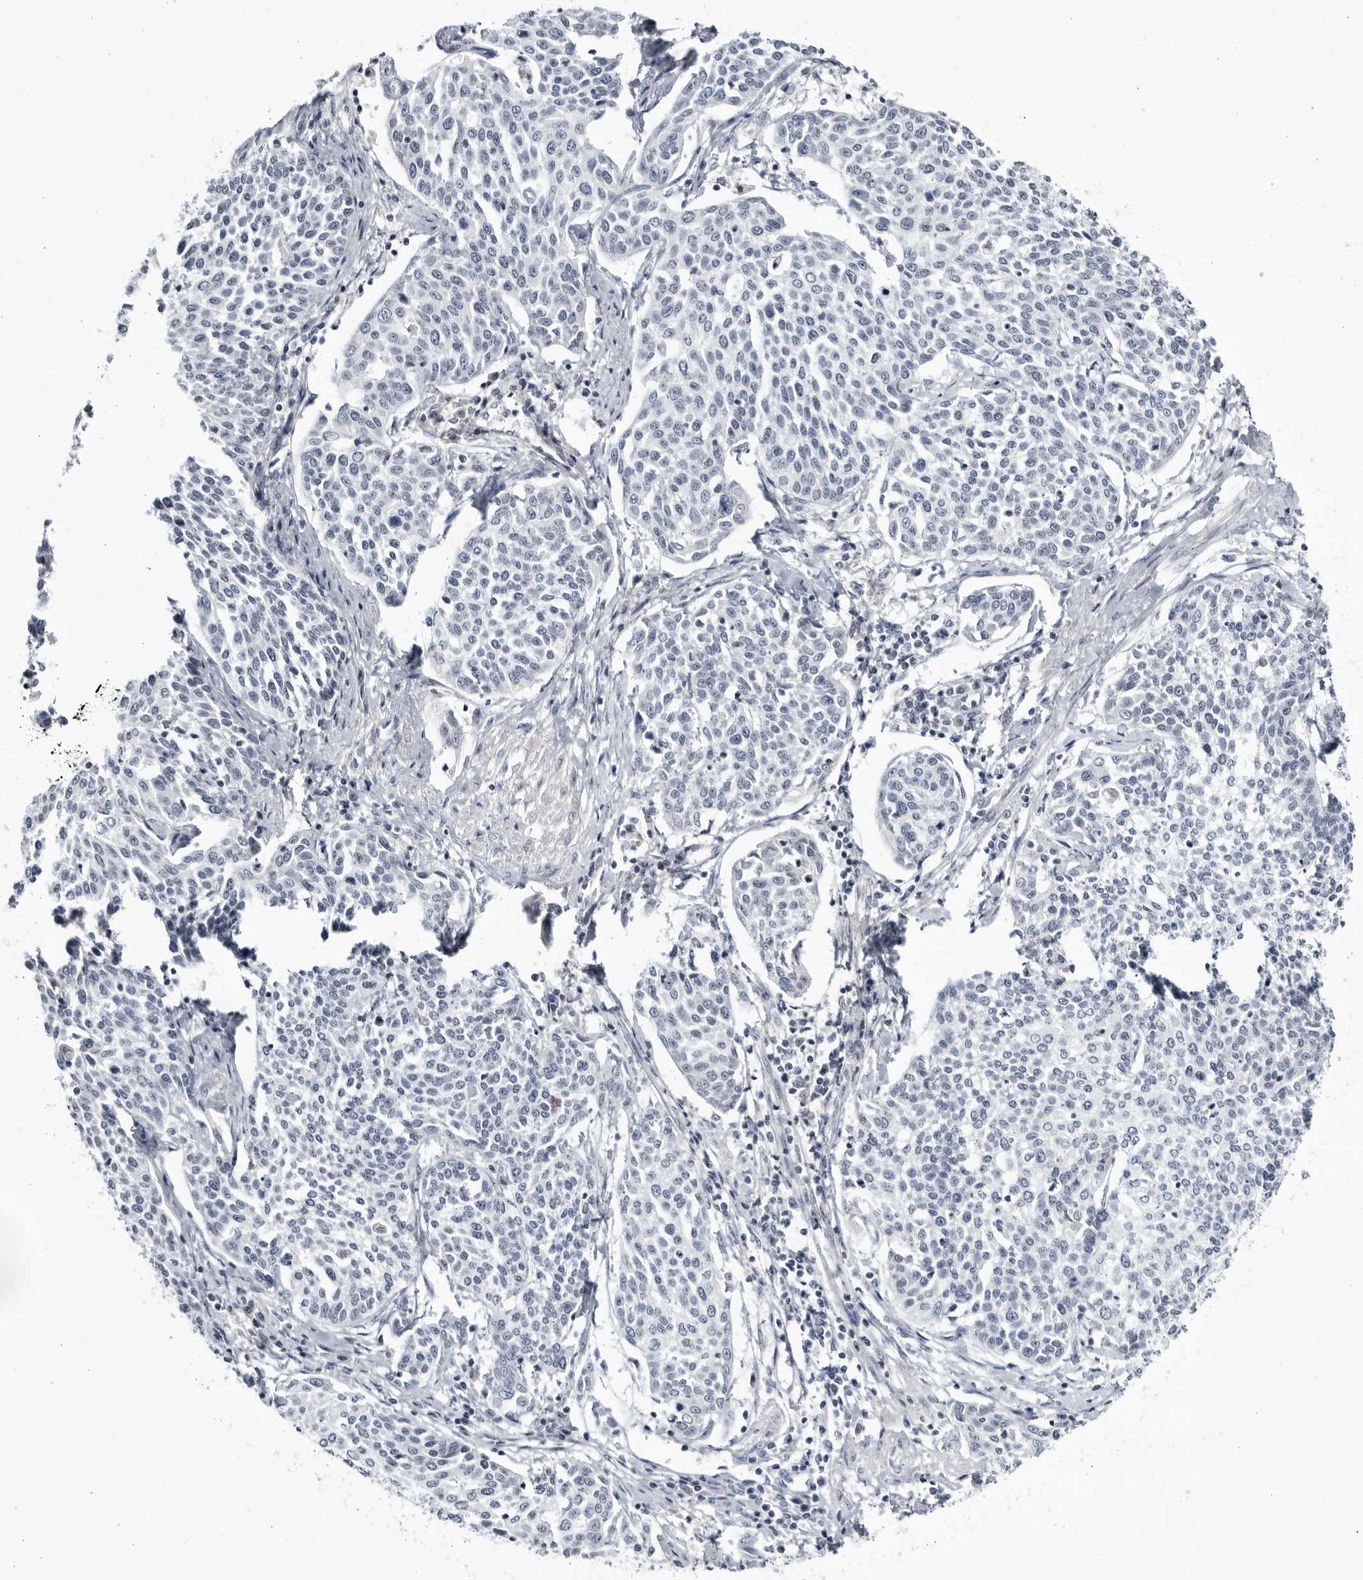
{"staining": {"intensity": "negative", "quantity": "none", "location": "none"}, "tissue": "cervical cancer", "cell_type": "Tumor cells", "image_type": "cancer", "snomed": [{"axis": "morphology", "description": "Squamous cell carcinoma, NOS"}, {"axis": "topography", "description": "Cervix"}], "caption": "Tumor cells are negative for brown protein staining in cervical squamous cell carcinoma. (Stains: DAB (3,3'-diaminobenzidine) immunohistochemistry with hematoxylin counter stain, Microscopy: brightfield microscopy at high magnification).", "gene": "CNBD1", "patient": {"sex": "female", "age": 34}}